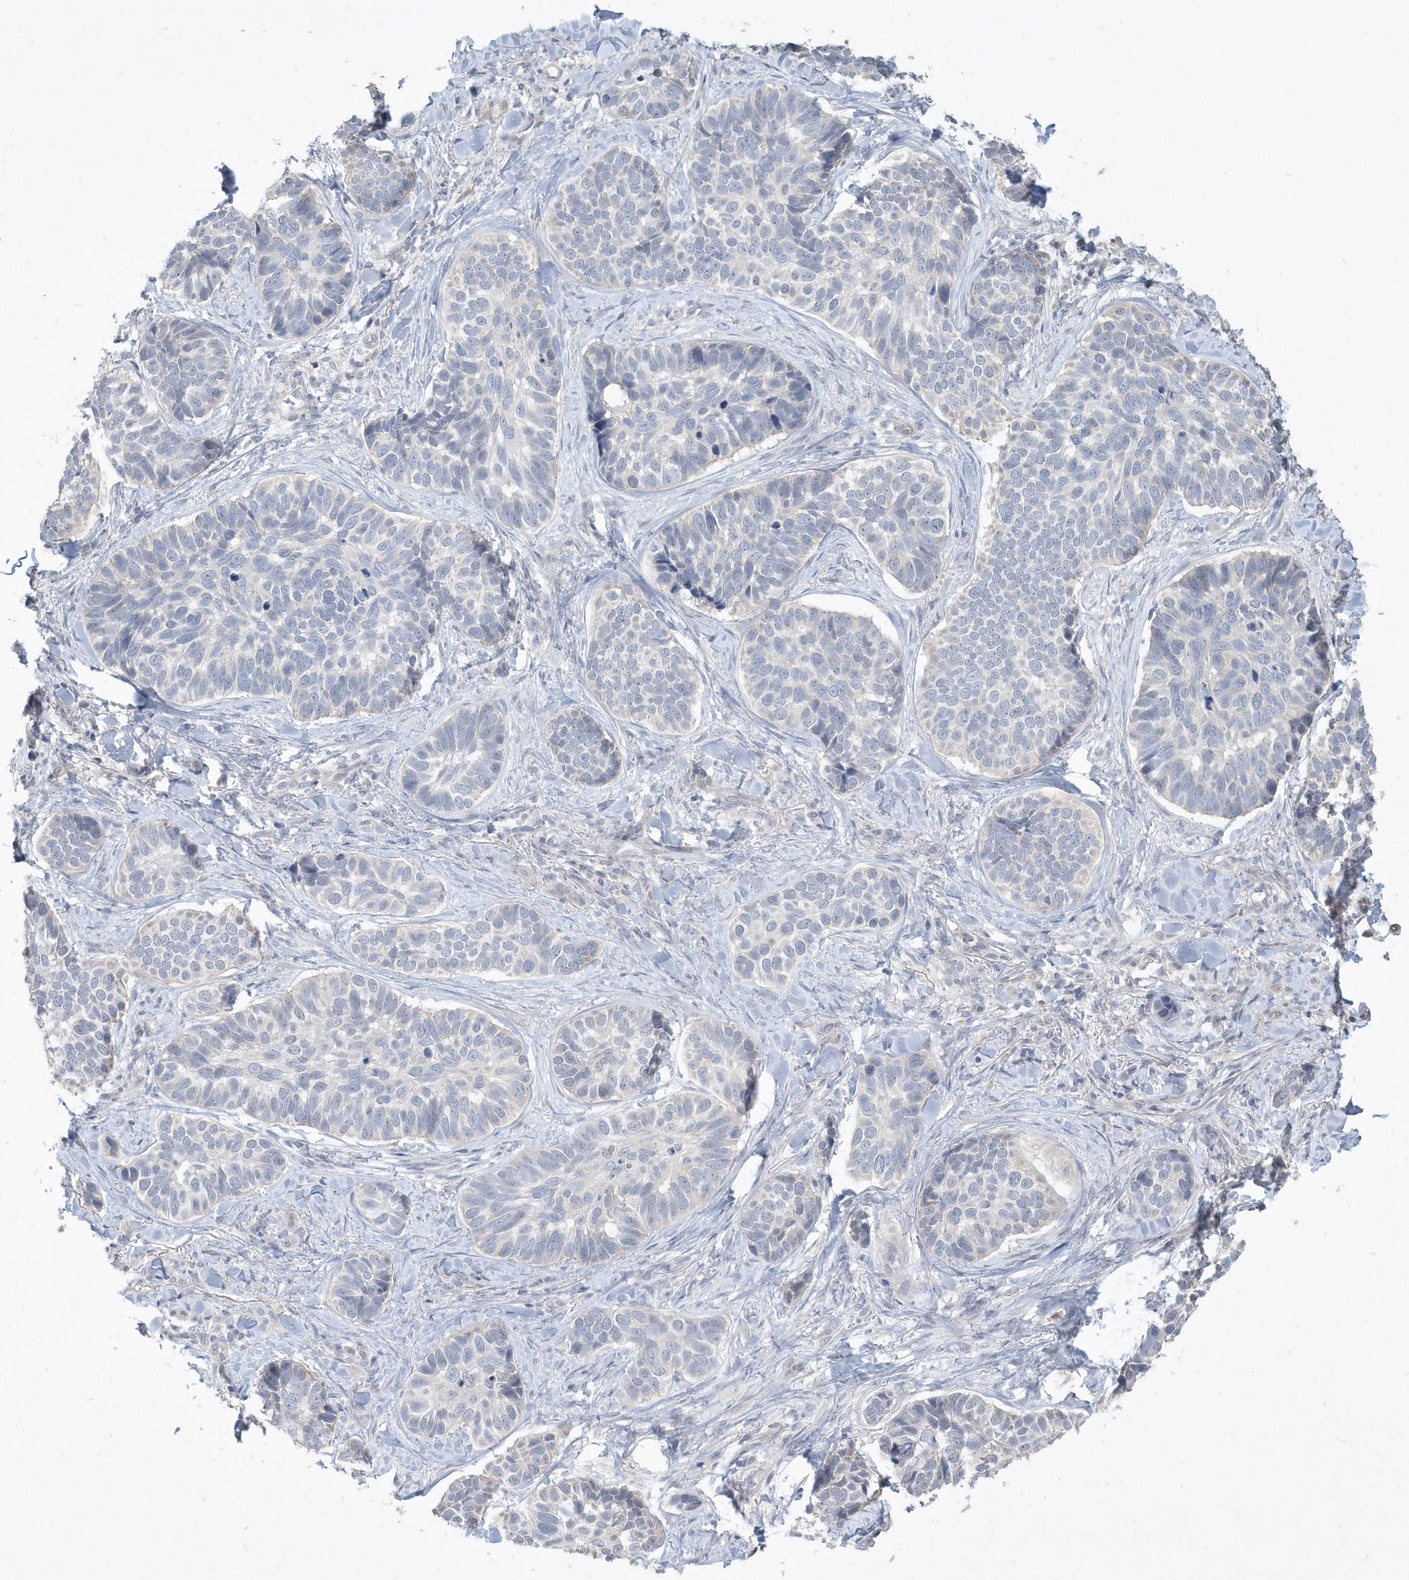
{"staining": {"intensity": "negative", "quantity": "none", "location": "none"}, "tissue": "skin cancer", "cell_type": "Tumor cells", "image_type": "cancer", "snomed": [{"axis": "morphology", "description": "Basal cell carcinoma"}, {"axis": "topography", "description": "Skin"}], "caption": "IHC photomicrograph of basal cell carcinoma (skin) stained for a protein (brown), which exhibits no positivity in tumor cells. (Immunohistochemistry (ihc), brightfield microscopy, high magnification).", "gene": "TSPEAR", "patient": {"sex": "male", "age": 62}}